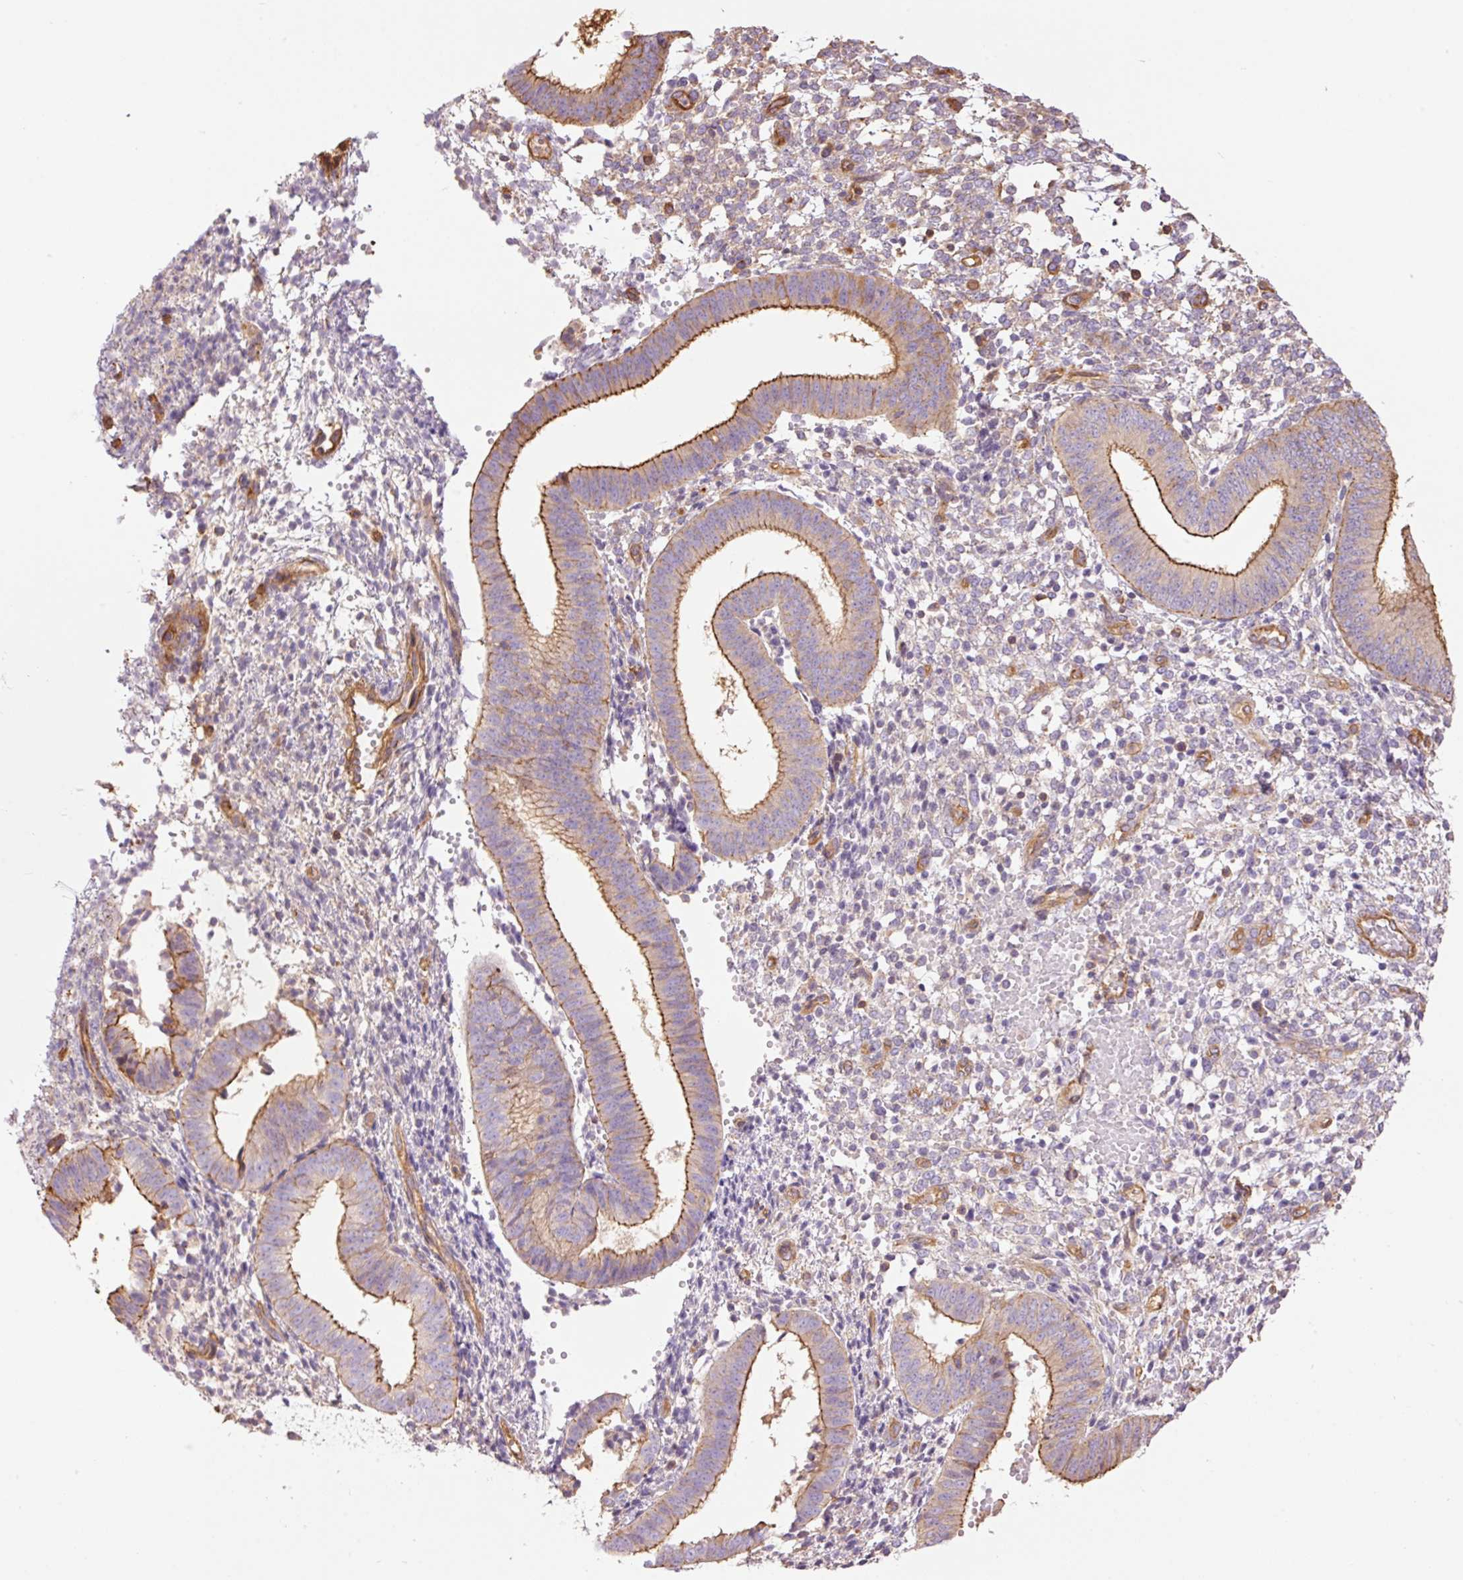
{"staining": {"intensity": "weak", "quantity": "<25%", "location": "cytoplasmic/membranous"}, "tissue": "endometrium", "cell_type": "Cells in endometrial stroma", "image_type": "normal", "snomed": [{"axis": "morphology", "description": "Normal tissue, NOS"}, {"axis": "topography", "description": "Endometrium"}], "caption": "A high-resolution photomicrograph shows immunohistochemistry staining of normal endometrium, which demonstrates no significant positivity in cells in endometrial stroma. The staining is performed using DAB brown chromogen with nuclei counter-stained in using hematoxylin.", "gene": "PPP1R1B", "patient": {"sex": "female", "age": 49}}